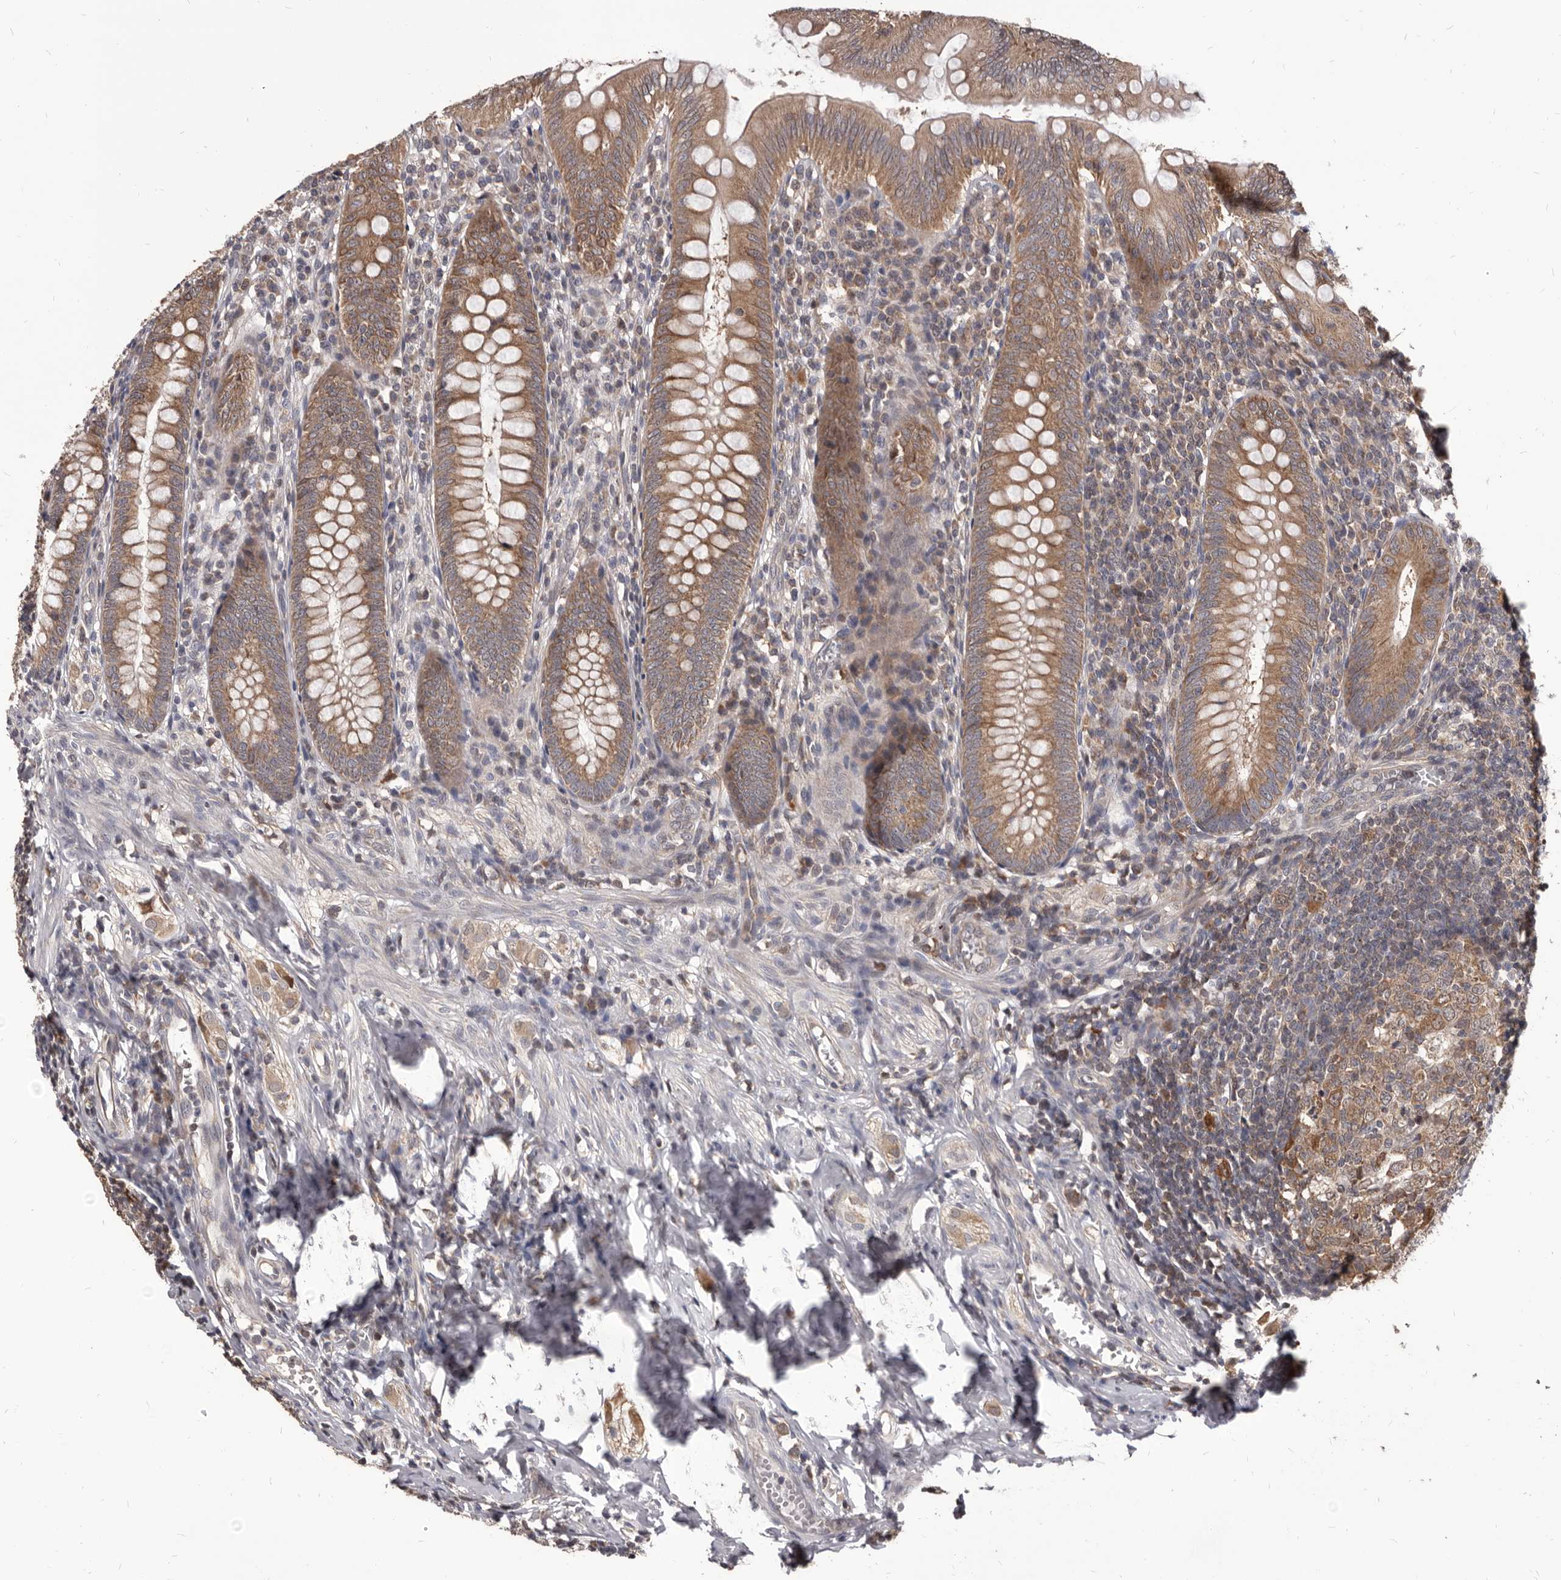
{"staining": {"intensity": "moderate", "quantity": ">75%", "location": "cytoplasmic/membranous"}, "tissue": "appendix", "cell_type": "Glandular cells", "image_type": "normal", "snomed": [{"axis": "morphology", "description": "Normal tissue, NOS"}, {"axis": "topography", "description": "Appendix"}], "caption": "A brown stain highlights moderate cytoplasmic/membranous expression of a protein in glandular cells of unremarkable human appendix.", "gene": "MAP3K14", "patient": {"sex": "male", "age": 14}}